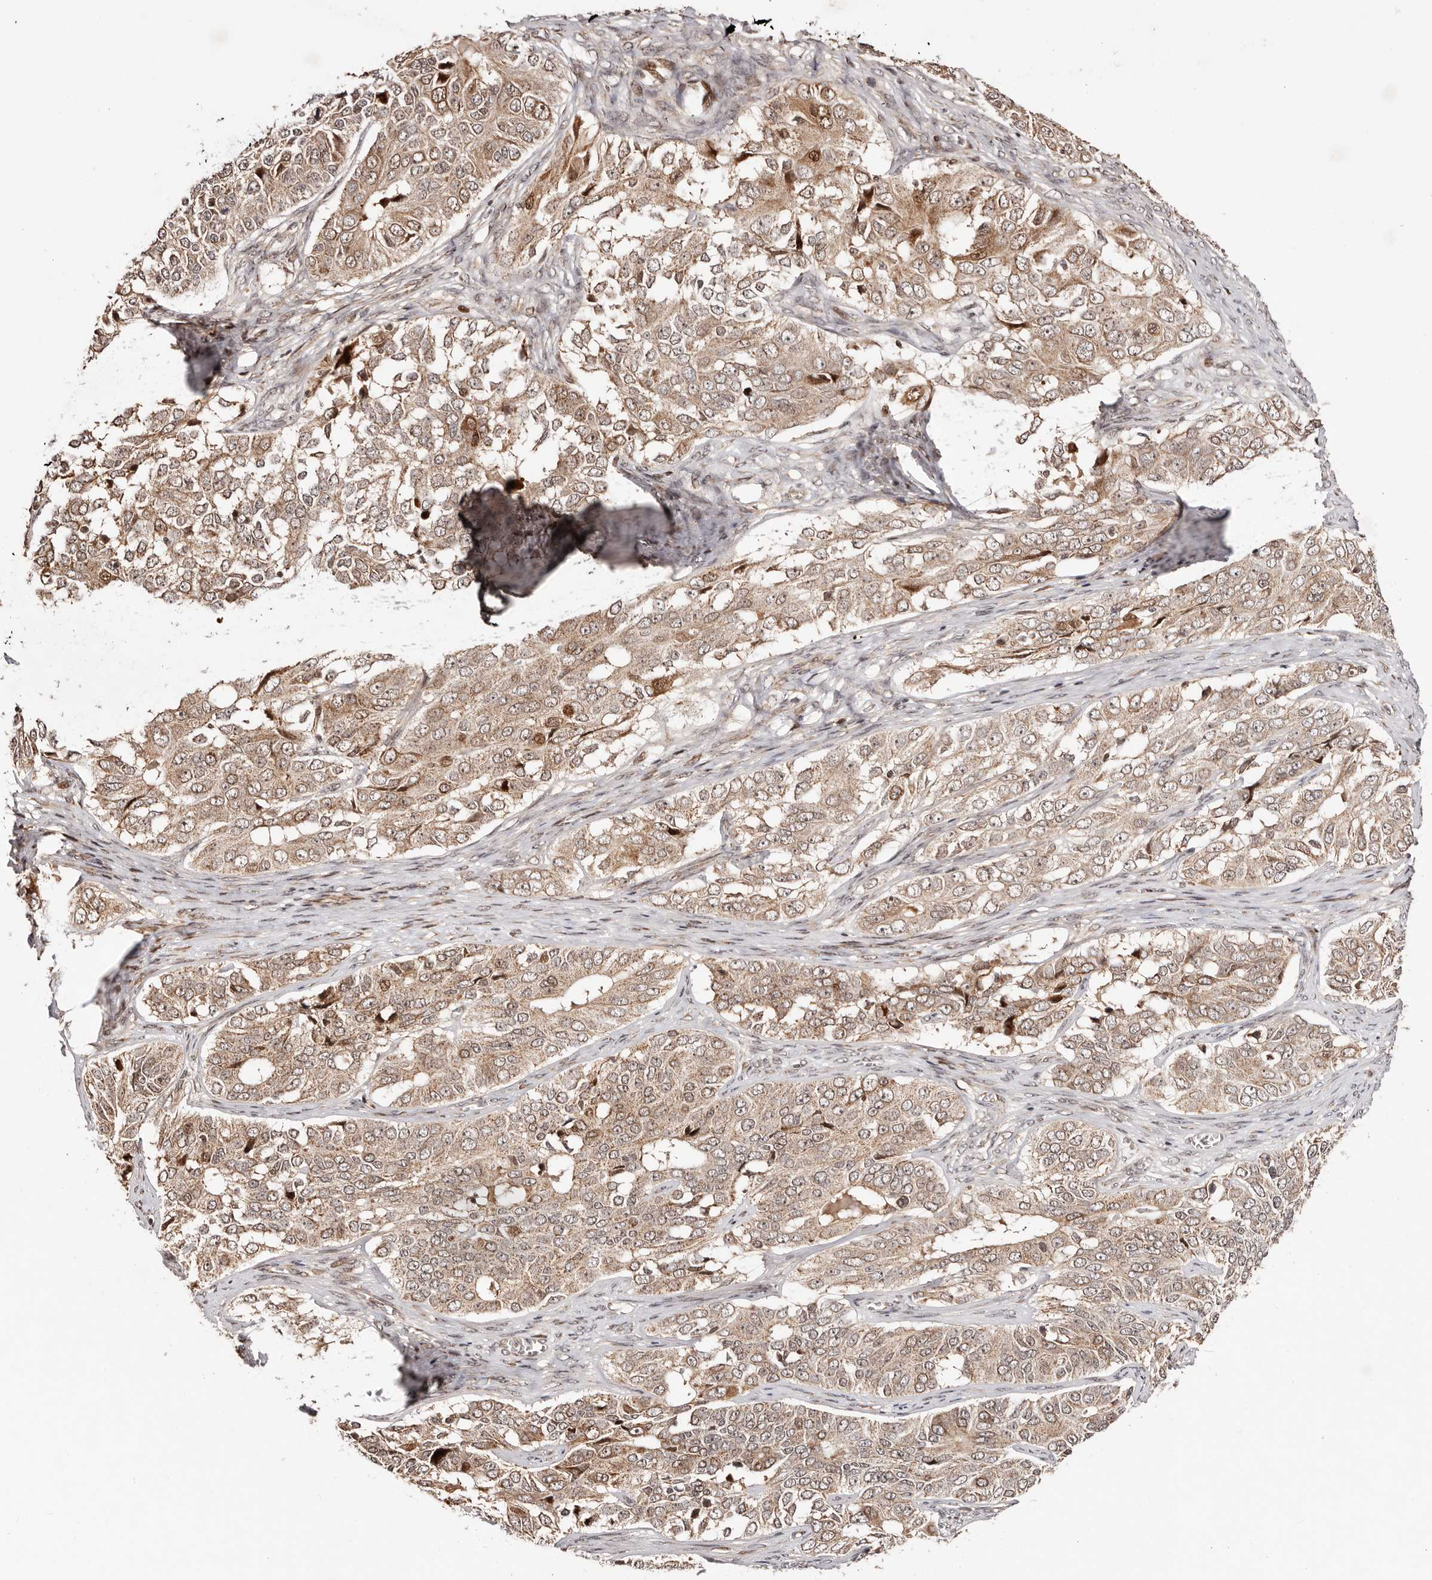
{"staining": {"intensity": "moderate", "quantity": ">75%", "location": "cytoplasmic/membranous,nuclear"}, "tissue": "ovarian cancer", "cell_type": "Tumor cells", "image_type": "cancer", "snomed": [{"axis": "morphology", "description": "Carcinoma, endometroid"}, {"axis": "topography", "description": "Ovary"}], "caption": "Immunohistochemistry micrograph of ovarian endometroid carcinoma stained for a protein (brown), which reveals medium levels of moderate cytoplasmic/membranous and nuclear staining in about >75% of tumor cells.", "gene": "HIVEP3", "patient": {"sex": "female", "age": 51}}